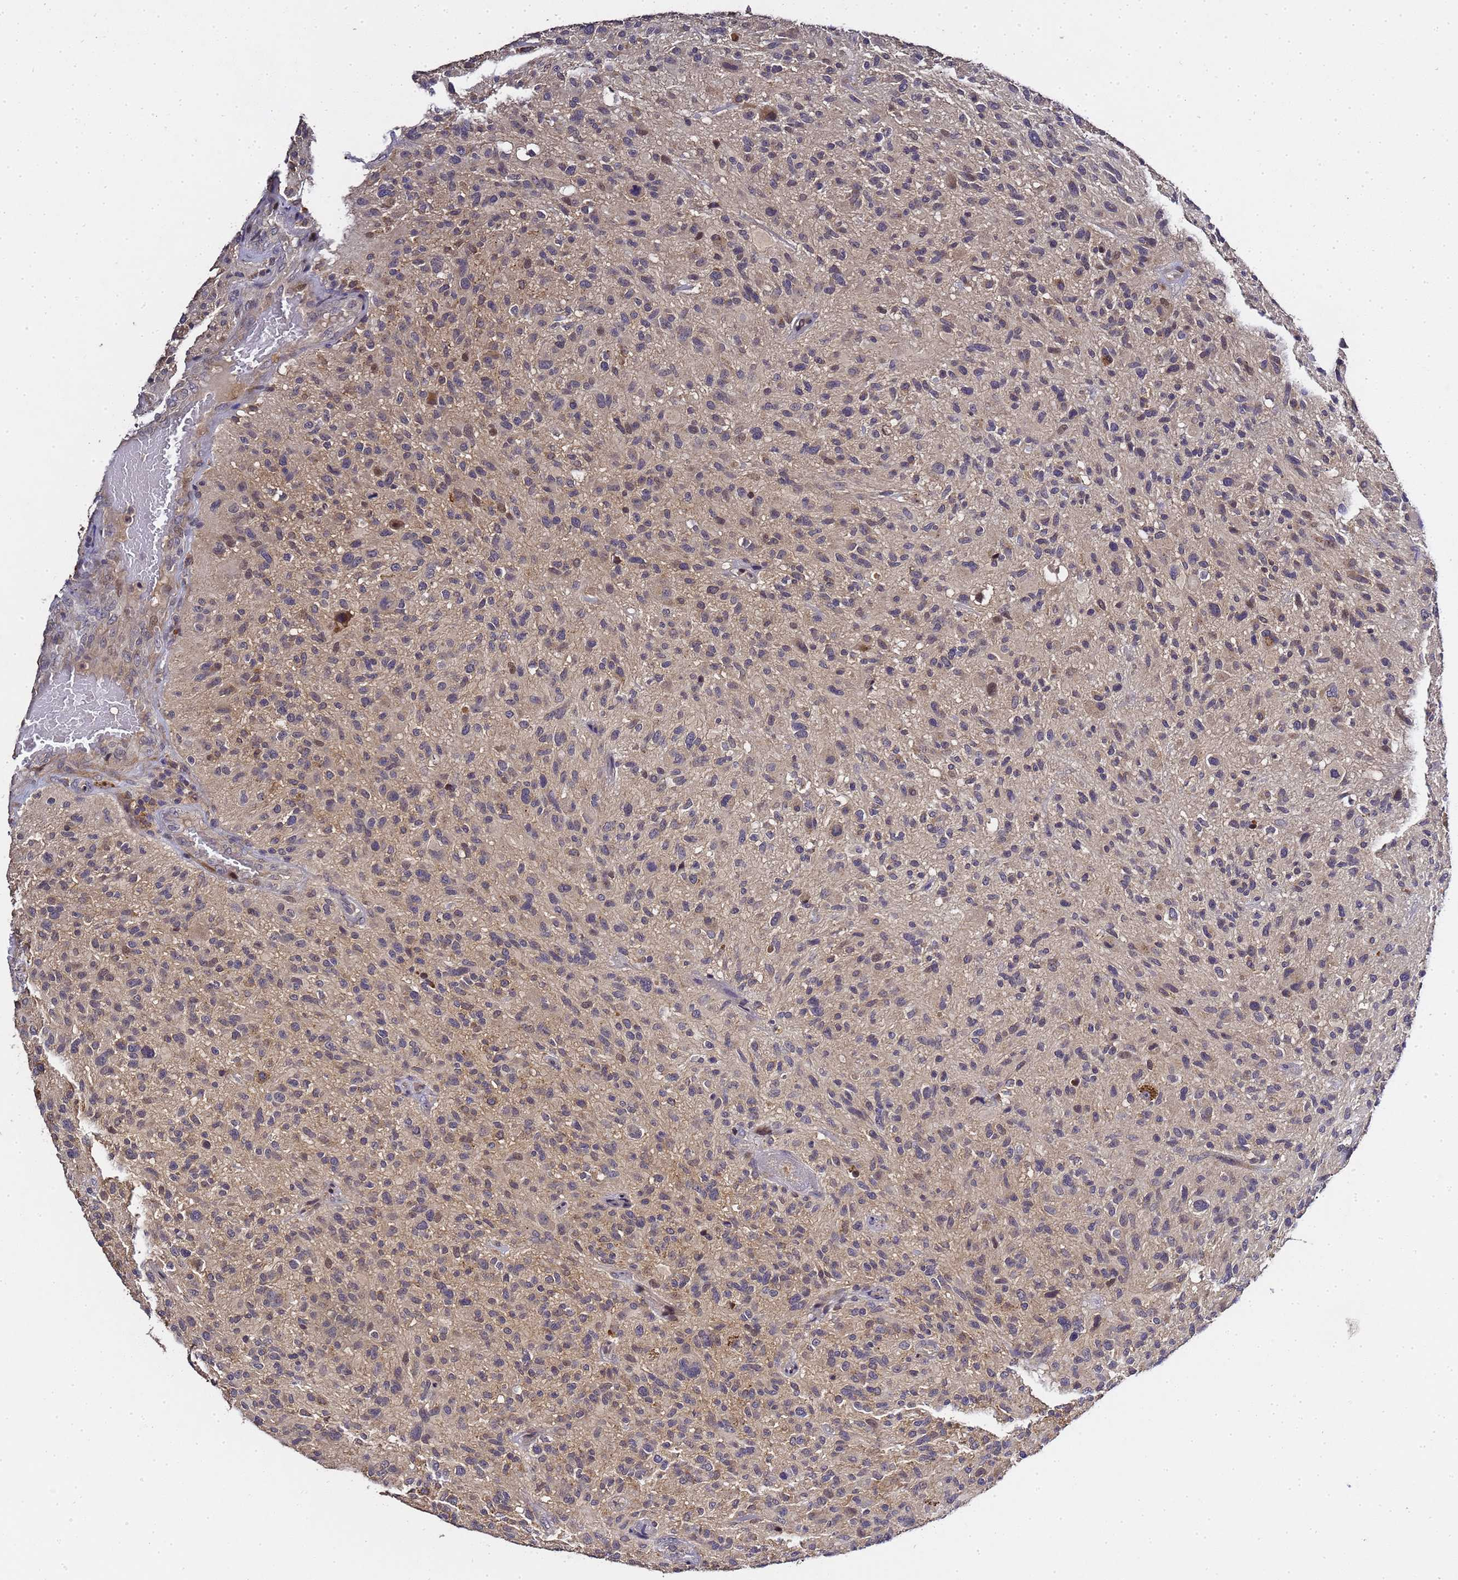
{"staining": {"intensity": "weak", "quantity": "<25%", "location": "nuclear"}, "tissue": "glioma", "cell_type": "Tumor cells", "image_type": "cancer", "snomed": [{"axis": "morphology", "description": "Glioma, malignant, High grade"}, {"axis": "topography", "description": "Brain"}], "caption": "Immunohistochemistry (IHC) photomicrograph of human glioma stained for a protein (brown), which demonstrates no expression in tumor cells. (Stains: DAB immunohistochemistry with hematoxylin counter stain, Microscopy: brightfield microscopy at high magnification).", "gene": "LGI4", "patient": {"sex": "male", "age": 47}}